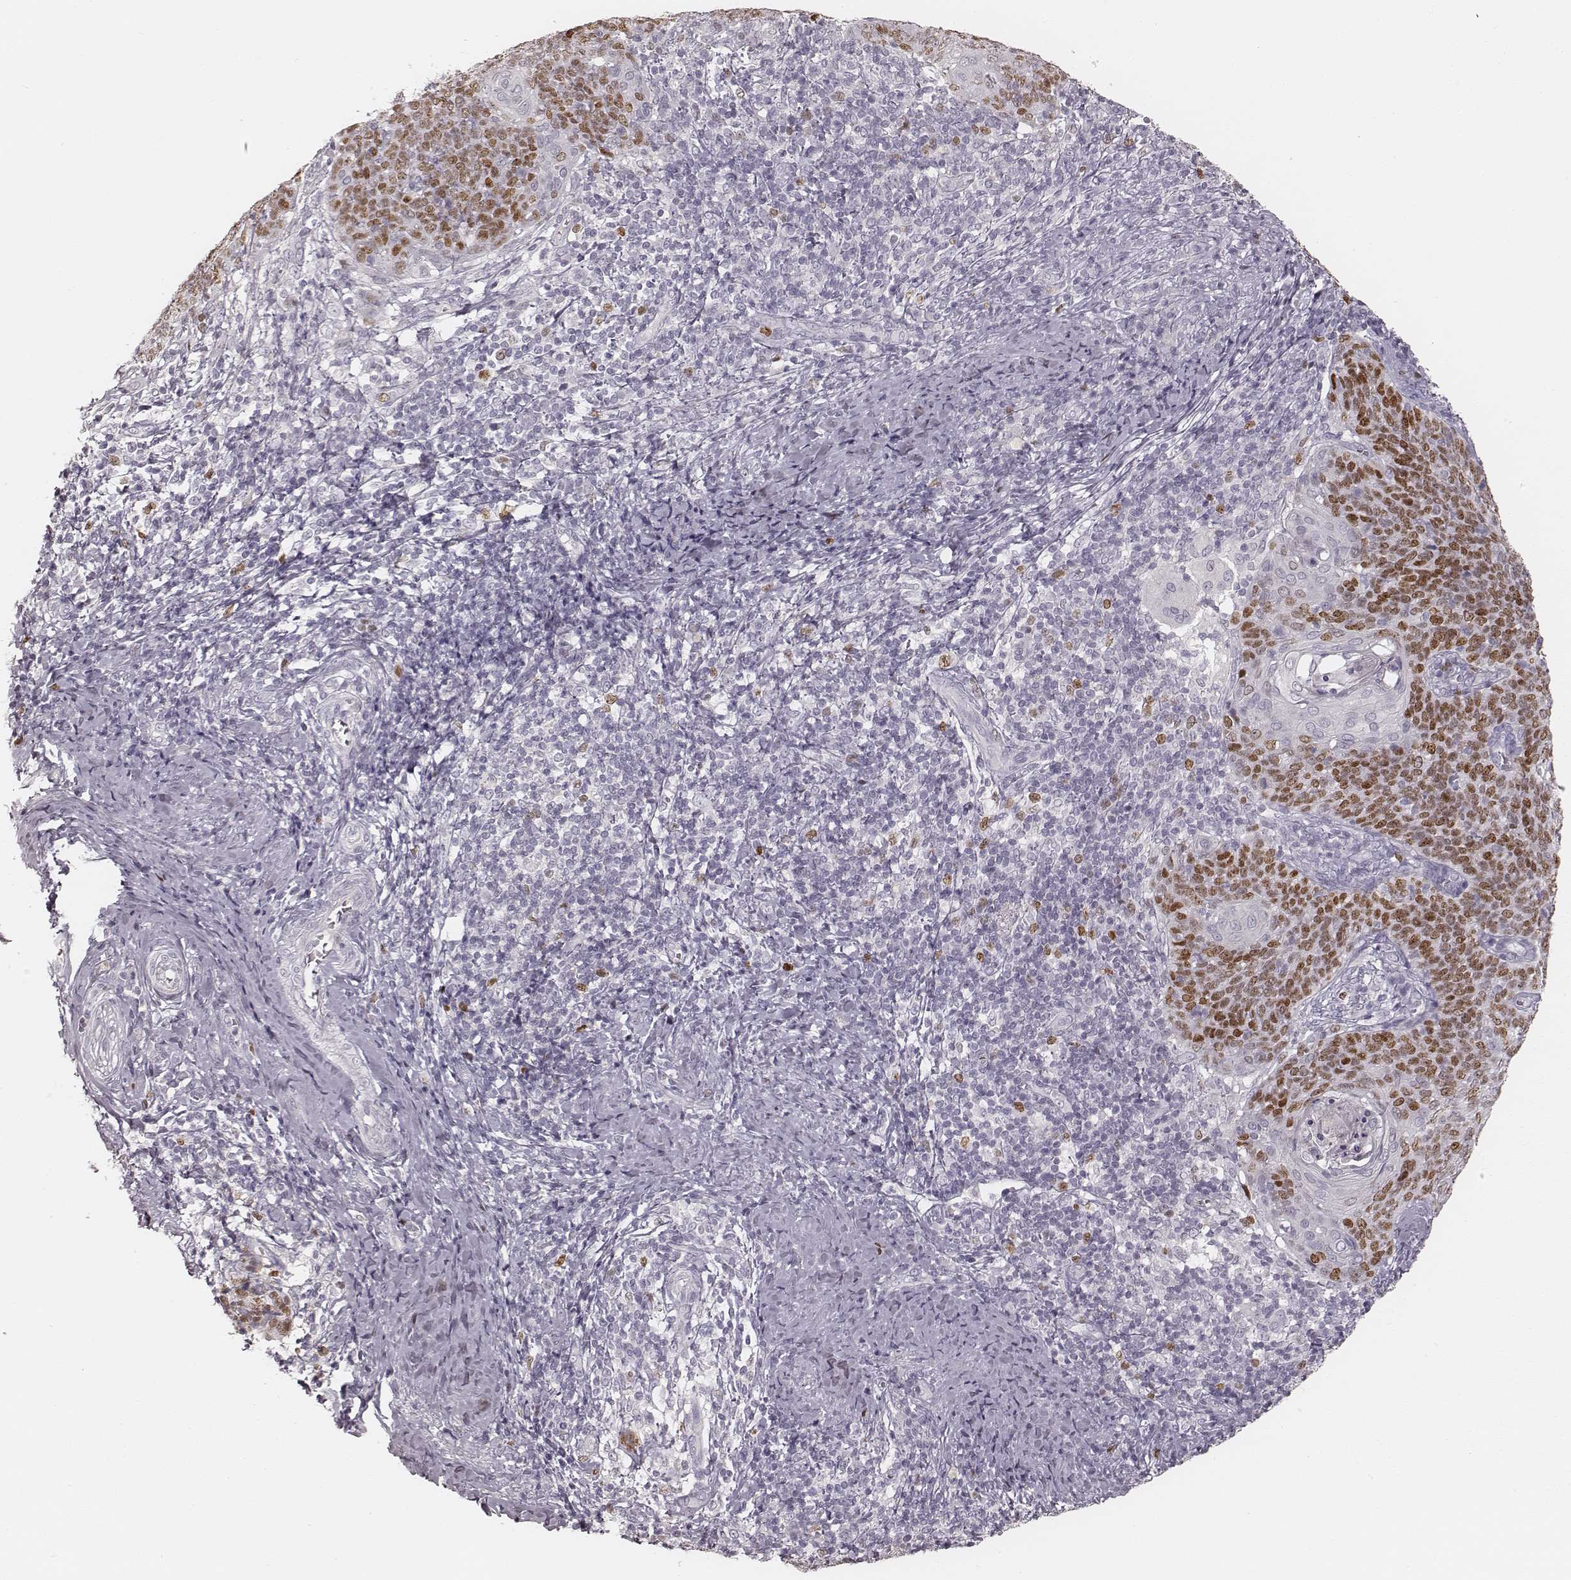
{"staining": {"intensity": "moderate", "quantity": ">75%", "location": "nuclear"}, "tissue": "cervical cancer", "cell_type": "Tumor cells", "image_type": "cancer", "snomed": [{"axis": "morphology", "description": "Normal tissue, NOS"}, {"axis": "morphology", "description": "Squamous cell carcinoma, NOS"}, {"axis": "topography", "description": "Cervix"}], "caption": "A photomicrograph showing moderate nuclear expression in about >75% of tumor cells in squamous cell carcinoma (cervical), as visualized by brown immunohistochemical staining.", "gene": "TEX37", "patient": {"sex": "female", "age": 39}}